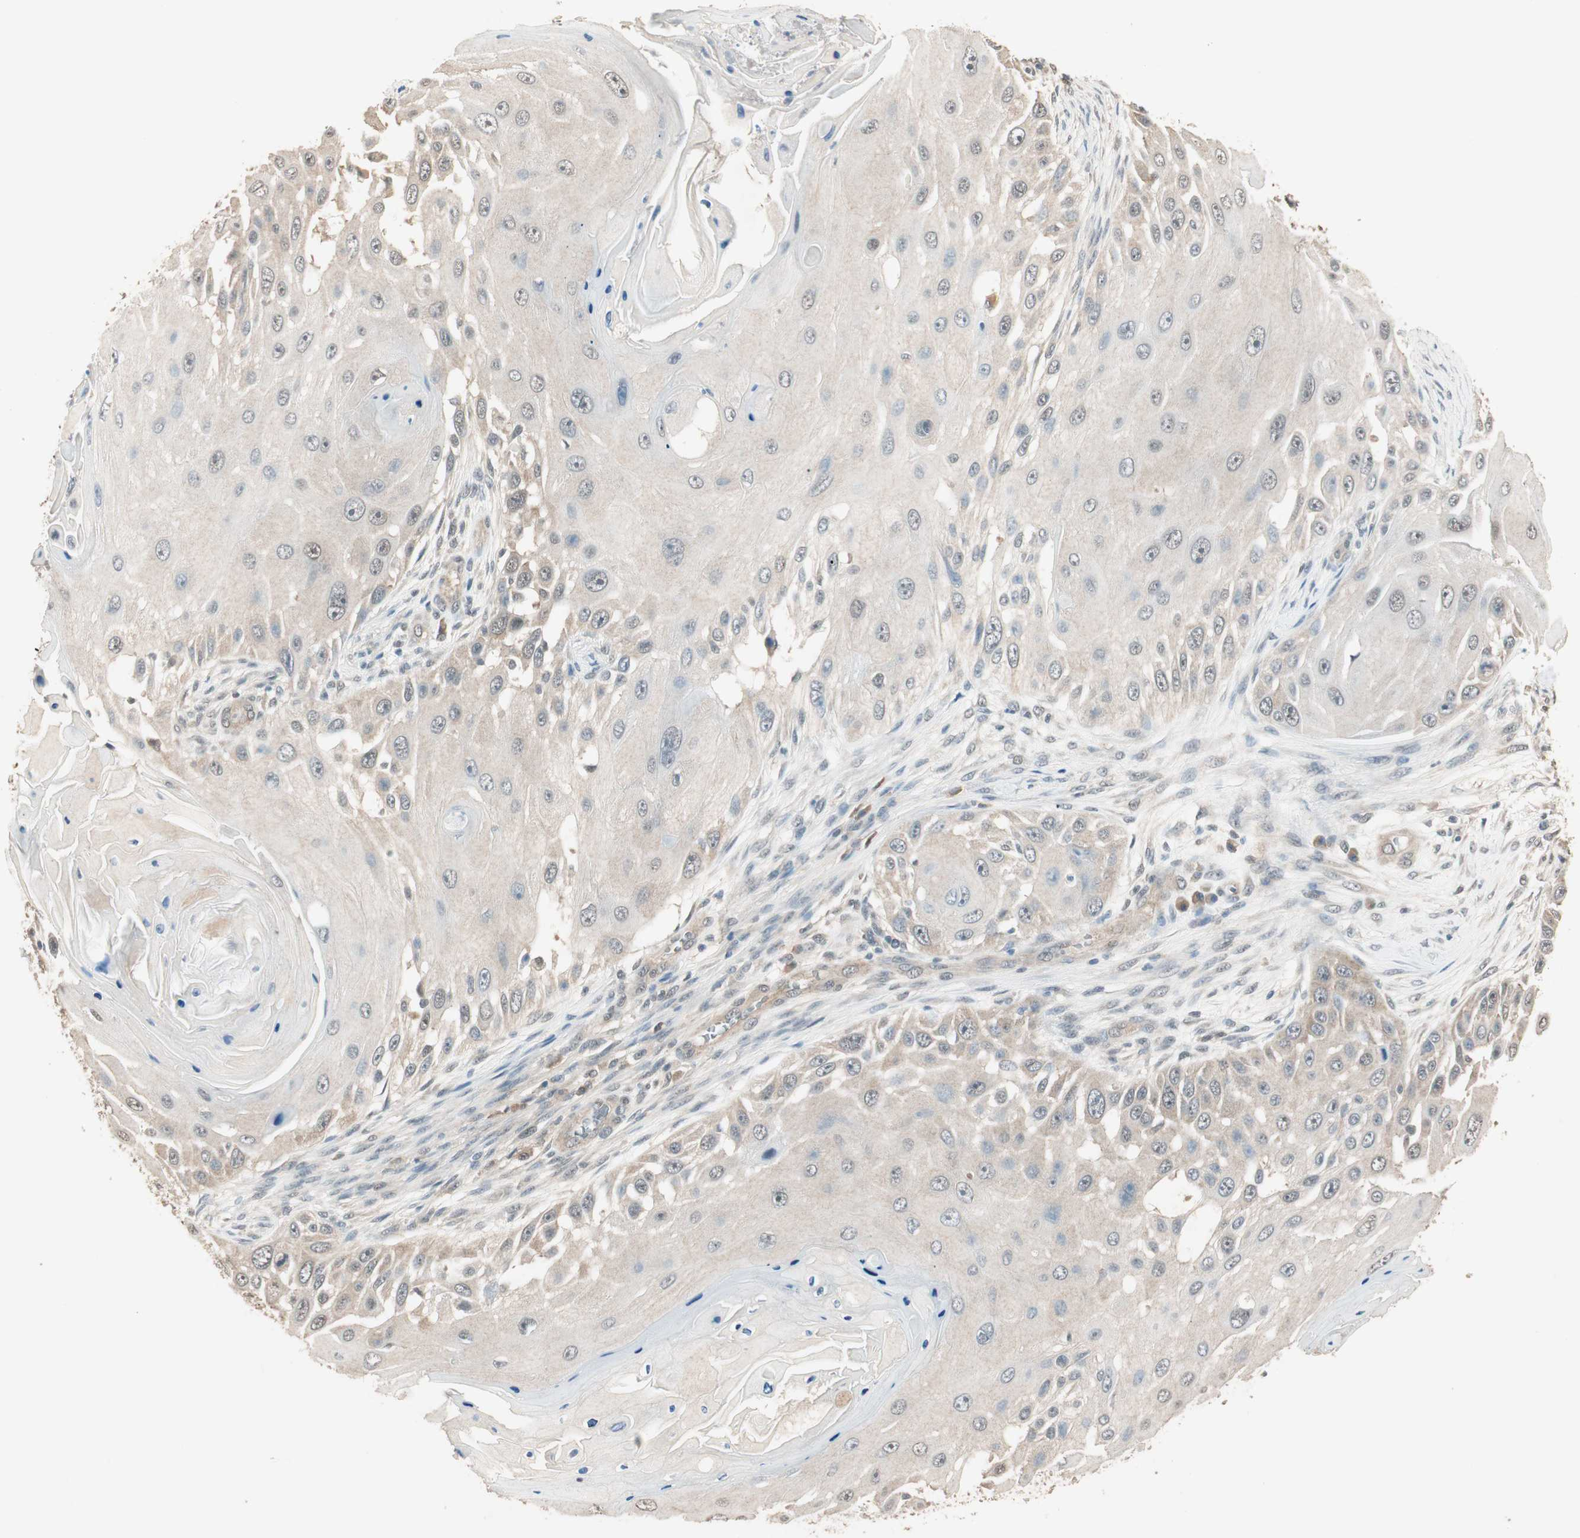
{"staining": {"intensity": "weak", "quantity": "<25%", "location": "cytoplasmic/membranous"}, "tissue": "skin cancer", "cell_type": "Tumor cells", "image_type": "cancer", "snomed": [{"axis": "morphology", "description": "Squamous cell carcinoma, NOS"}, {"axis": "topography", "description": "Skin"}], "caption": "Immunohistochemical staining of skin cancer (squamous cell carcinoma) exhibits no significant positivity in tumor cells. (Brightfield microscopy of DAB (3,3'-diaminobenzidine) IHC at high magnification).", "gene": "USP5", "patient": {"sex": "female", "age": 44}}